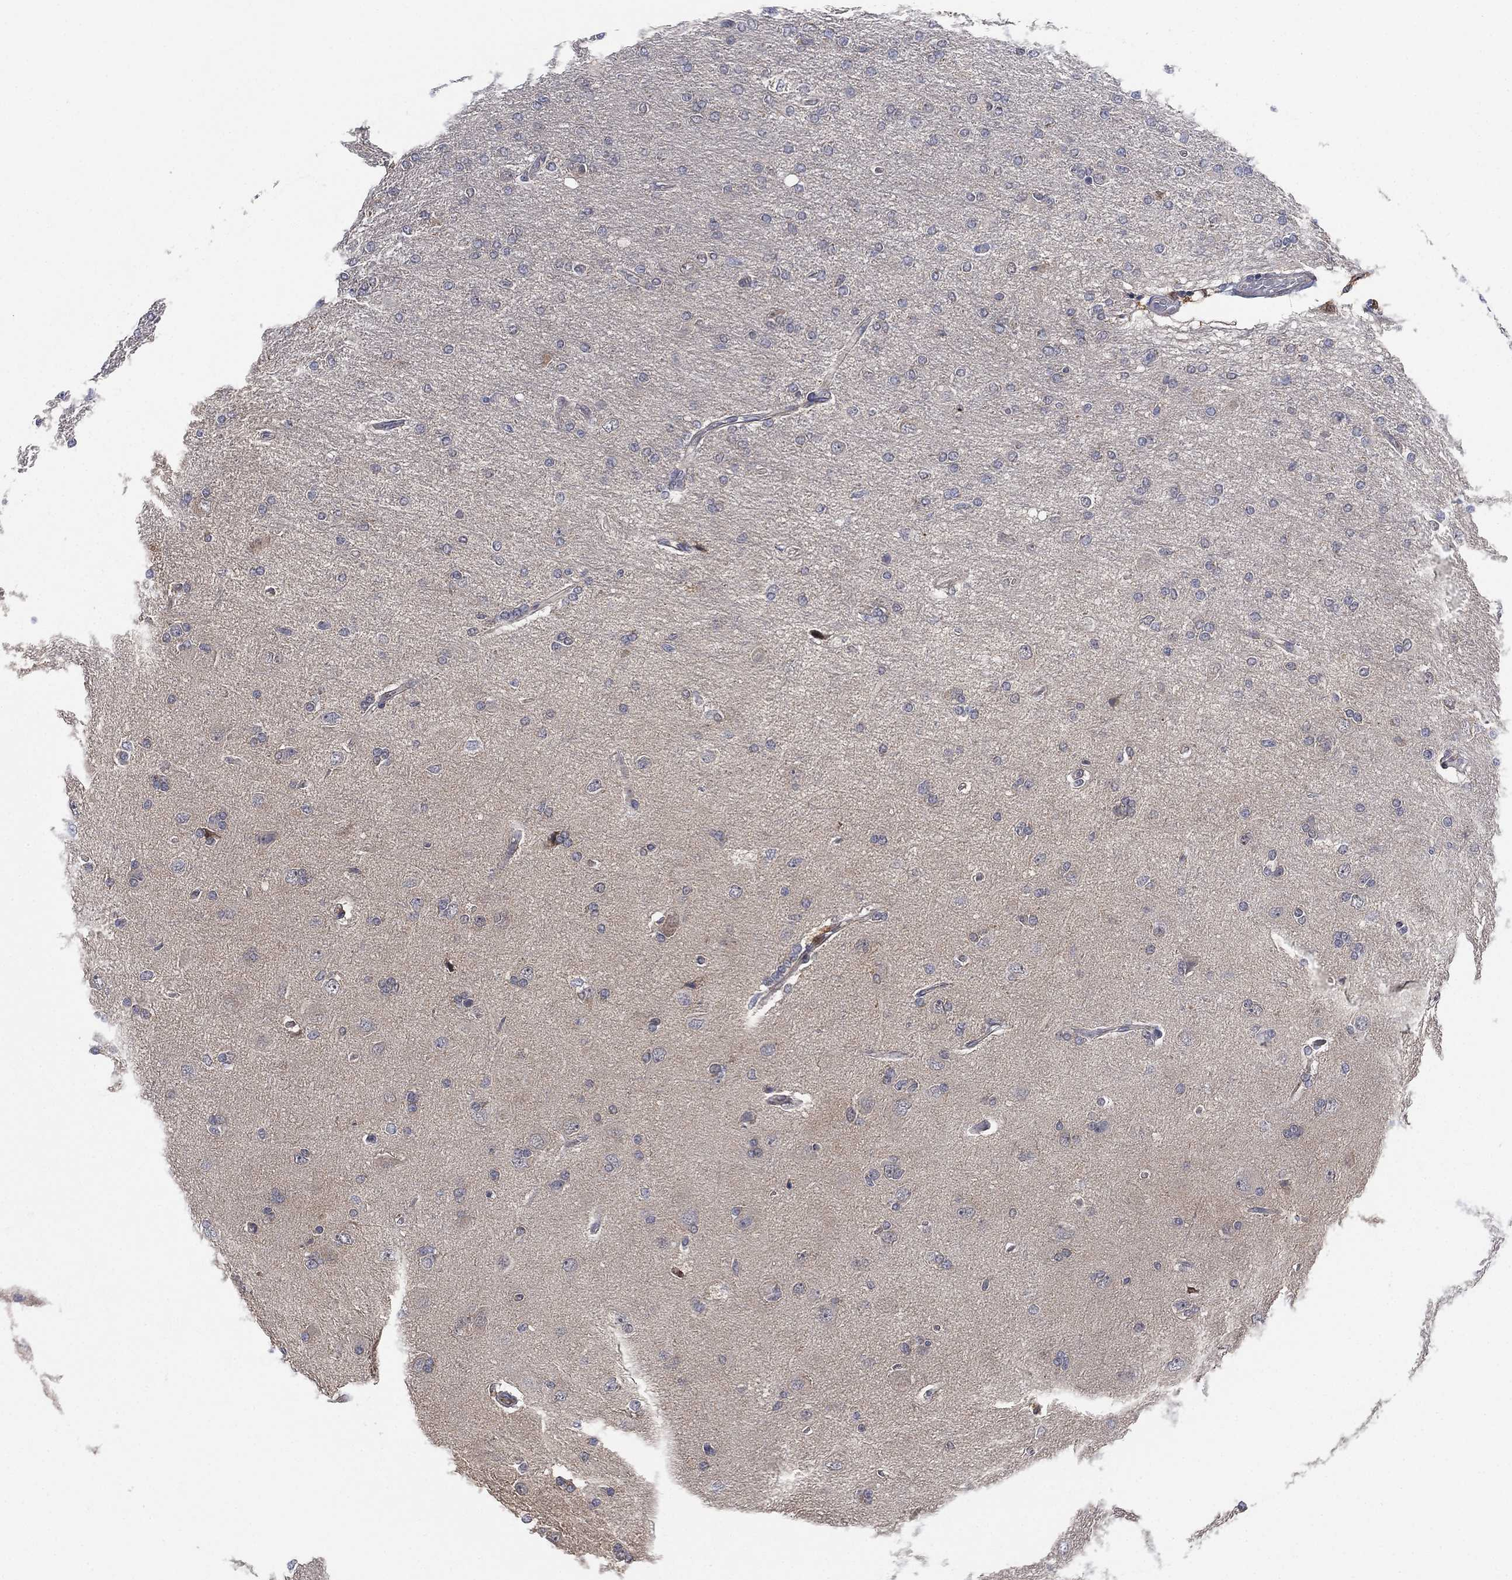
{"staining": {"intensity": "negative", "quantity": "none", "location": "none"}, "tissue": "glioma", "cell_type": "Tumor cells", "image_type": "cancer", "snomed": [{"axis": "morphology", "description": "Glioma, malignant, High grade"}, {"axis": "topography", "description": "Cerebral cortex"}], "caption": "Immunohistochemical staining of human malignant glioma (high-grade) exhibits no significant staining in tumor cells.", "gene": "FES", "patient": {"sex": "male", "age": 70}}